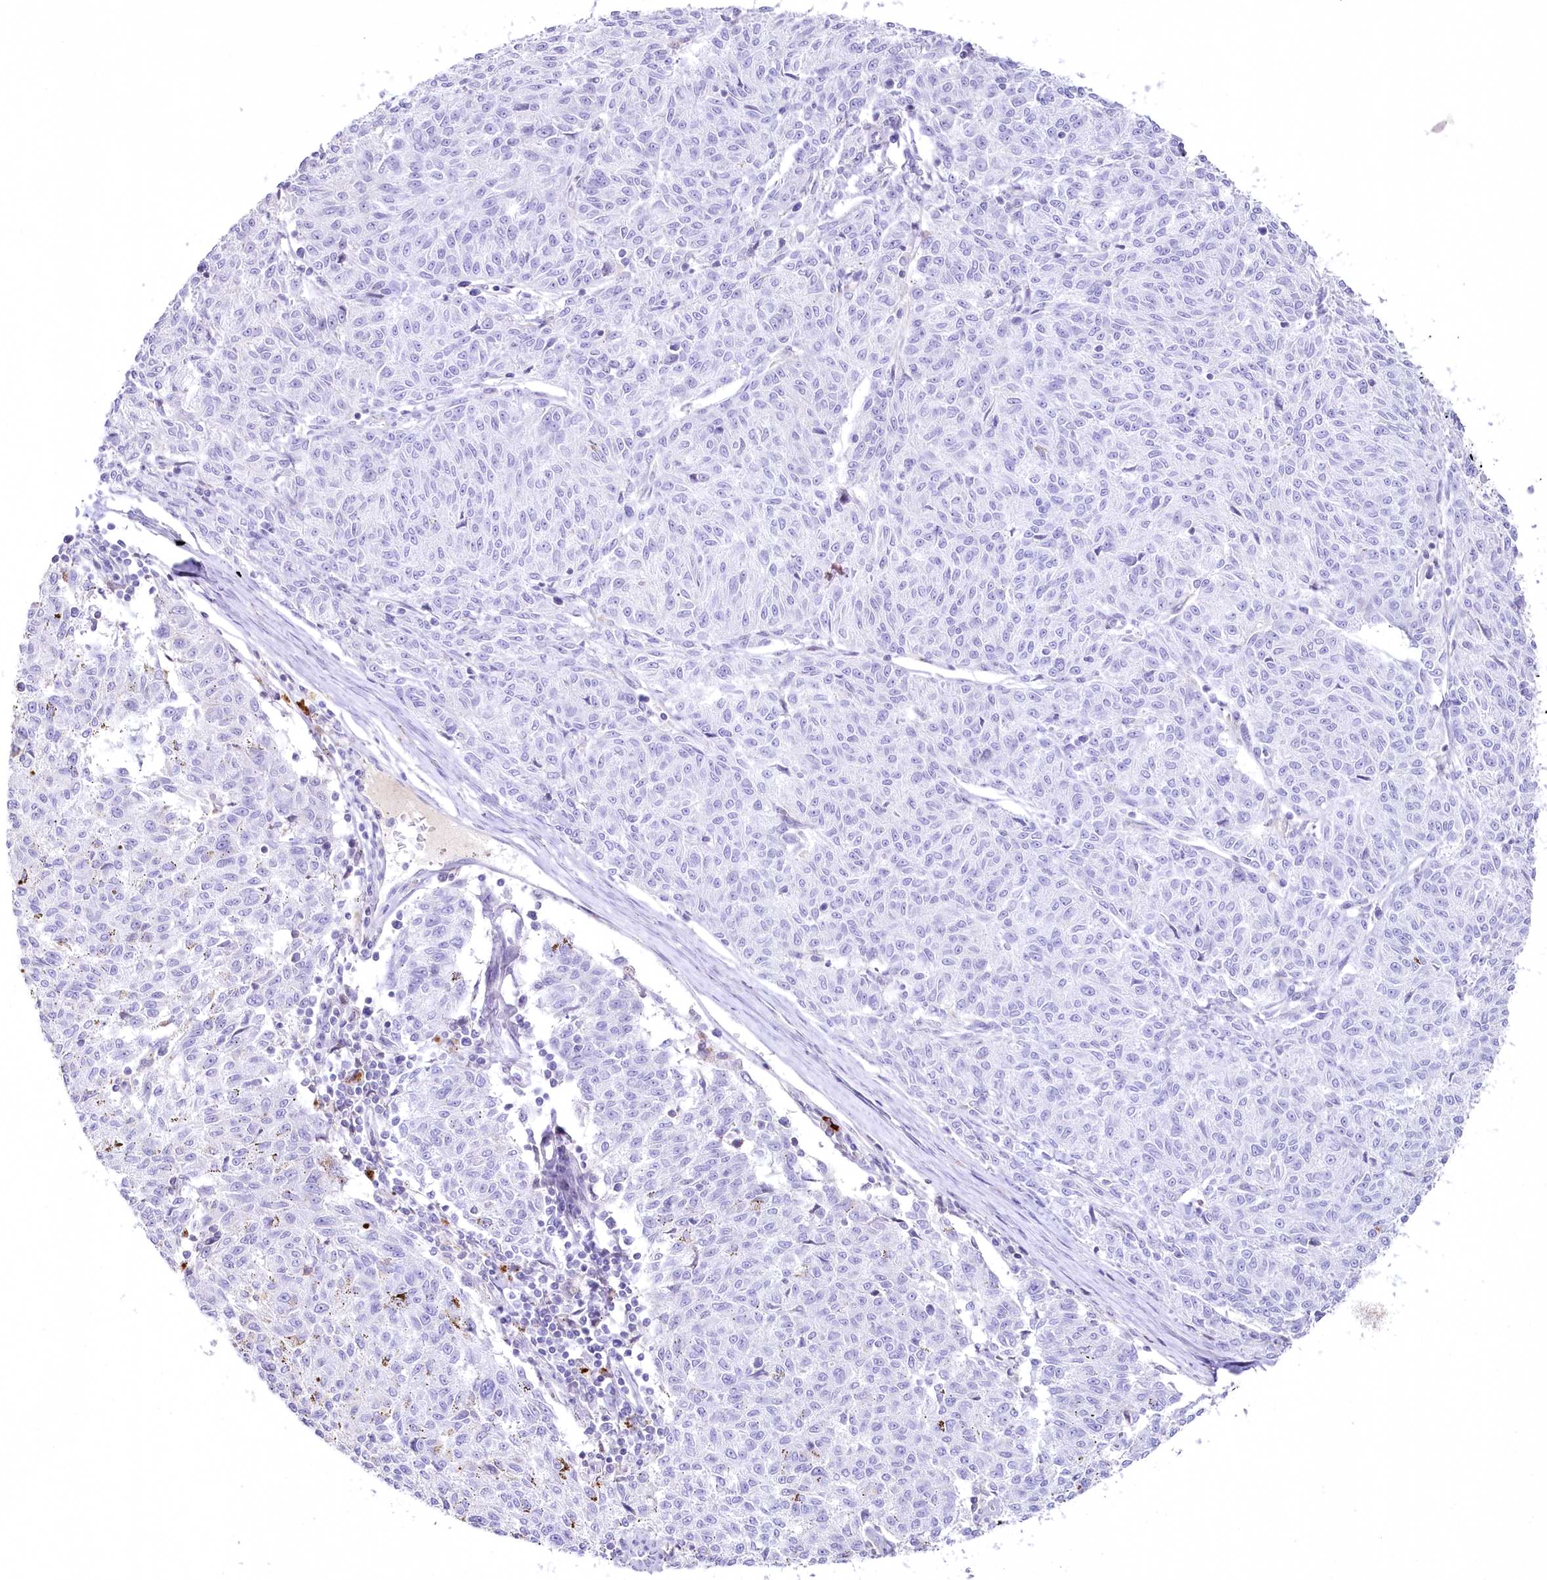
{"staining": {"intensity": "negative", "quantity": "none", "location": "none"}, "tissue": "melanoma", "cell_type": "Tumor cells", "image_type": "cancer", "snomed": [{"axis": "morphology", "description": "Malignant melanoma, NOS"}, {"axis": "topography", "description": "Skin"}], "caption": "Tumor cells are negative for brown protein staining in malignant melanoma.", "gene": "MYOZ1", "patient": {"sex": "female", "age": 72}}